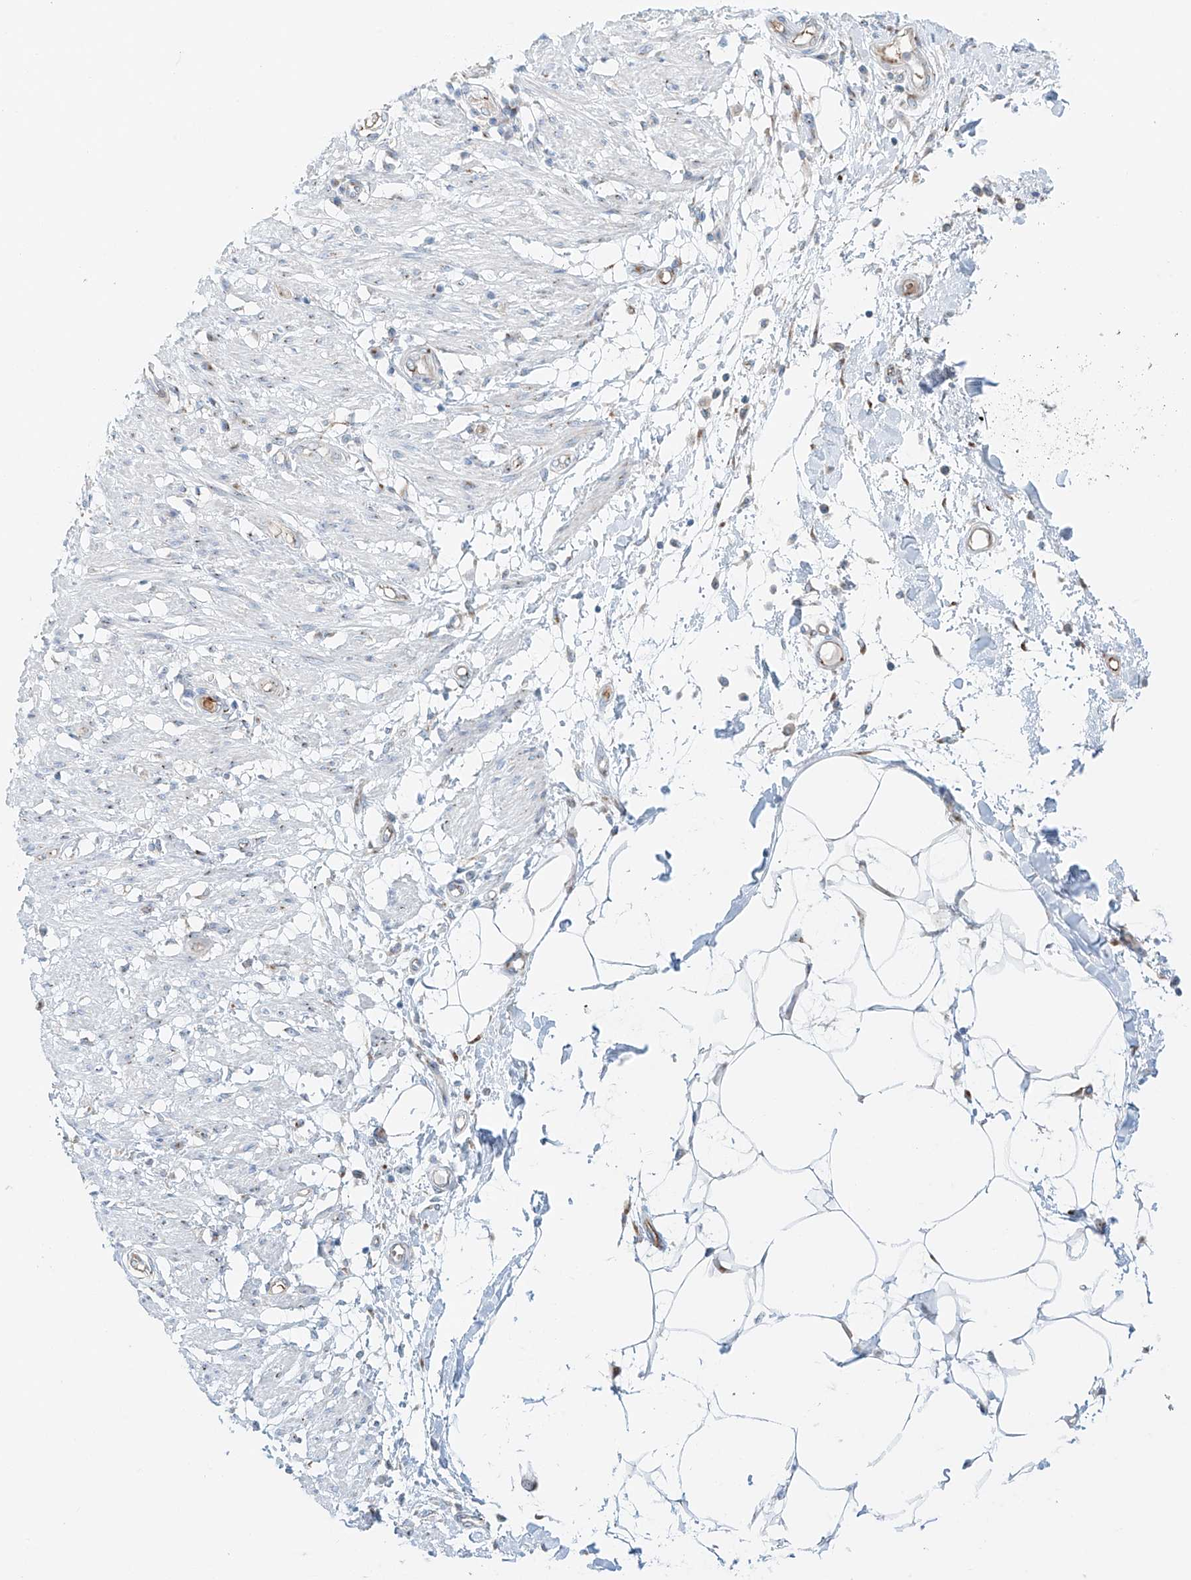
{"staining": {"intensity": "negative", "quantity": "none", "location": "none"}, "tissue": "smooth muscle", "cell_type": "Smooth muscle cells", "image_type": "normal", "snomed": [{"axis": "morphology", "description": "Normal tissue, NOS"}, {"axis": "morphology", "description": "Adenocarcinoma, NOS"}, {"axis": "topography", "description": "Smooth muscle"}, {"axis": "topography", "description": "Colon"}], "caption": "Histopathology image shows no protein positivity in smooth muscle cells of benign smooth muscle. (Brightfield microscopy of DAB immunohistochemistry (IHC) at high magnification).", "gene": "EIPR1", "patient": {"sex": "male", "age": 14}}